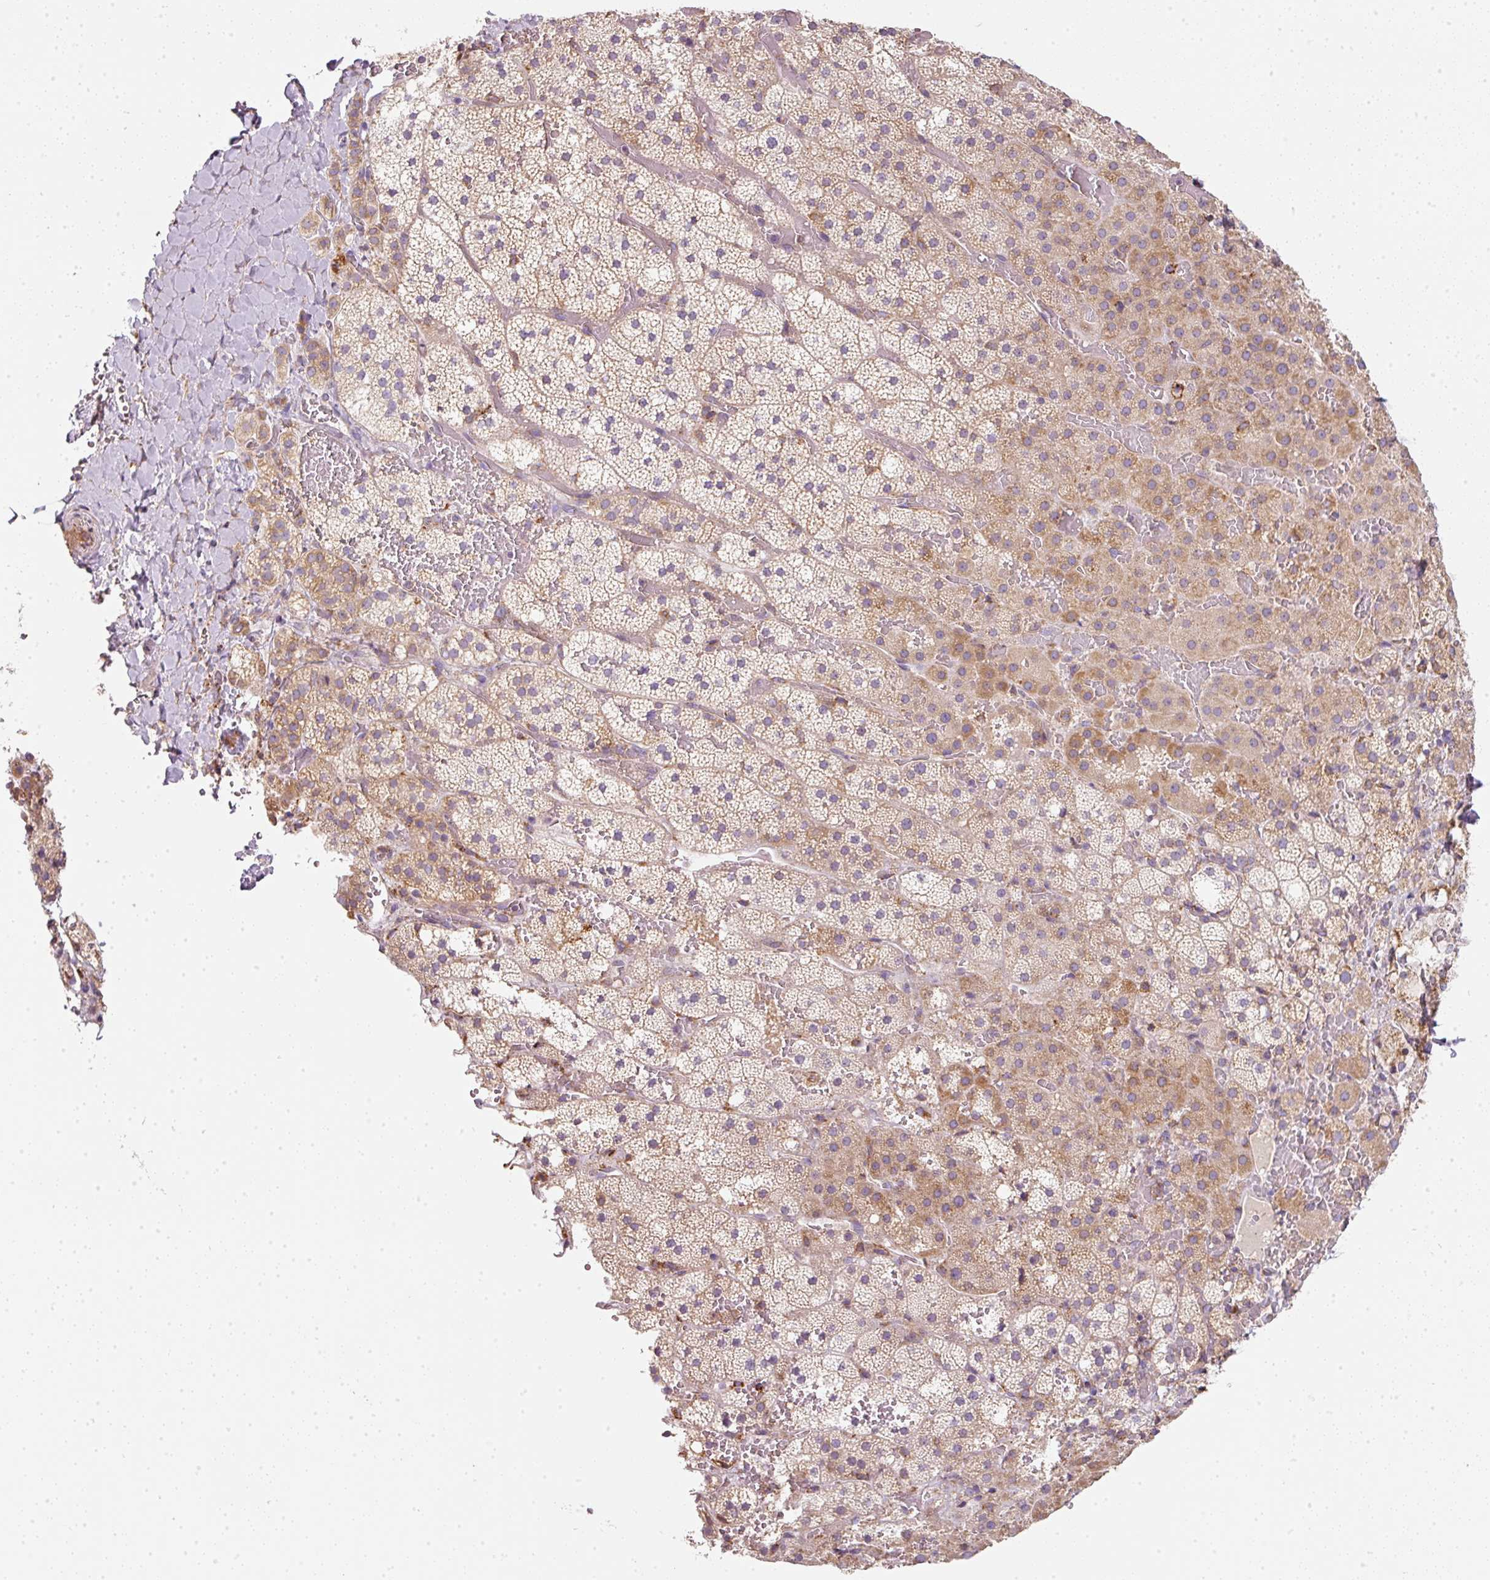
{"staining": {"intensity": "moderate", "quantity": ">75%", "location": "cytoplasmic/membranous"}, "tissue": "adrenal gland", "cell_type": "Glandular cells", "image_type": "normal", "snomed": [{"axis": "morphology", "description": "Normal tissue, NOS"}, {"axis": "topography", "description": "Adrenal gland"}], "caption": "Protein staining by immunohistochemistry (IHC) demonstrates moderate cytoplasmic/membranous staining in approximately >75% of glandular cells in normal adrenal gland.", "gene": "MORN4", "patient": {"sex": "male", "age": 53}}